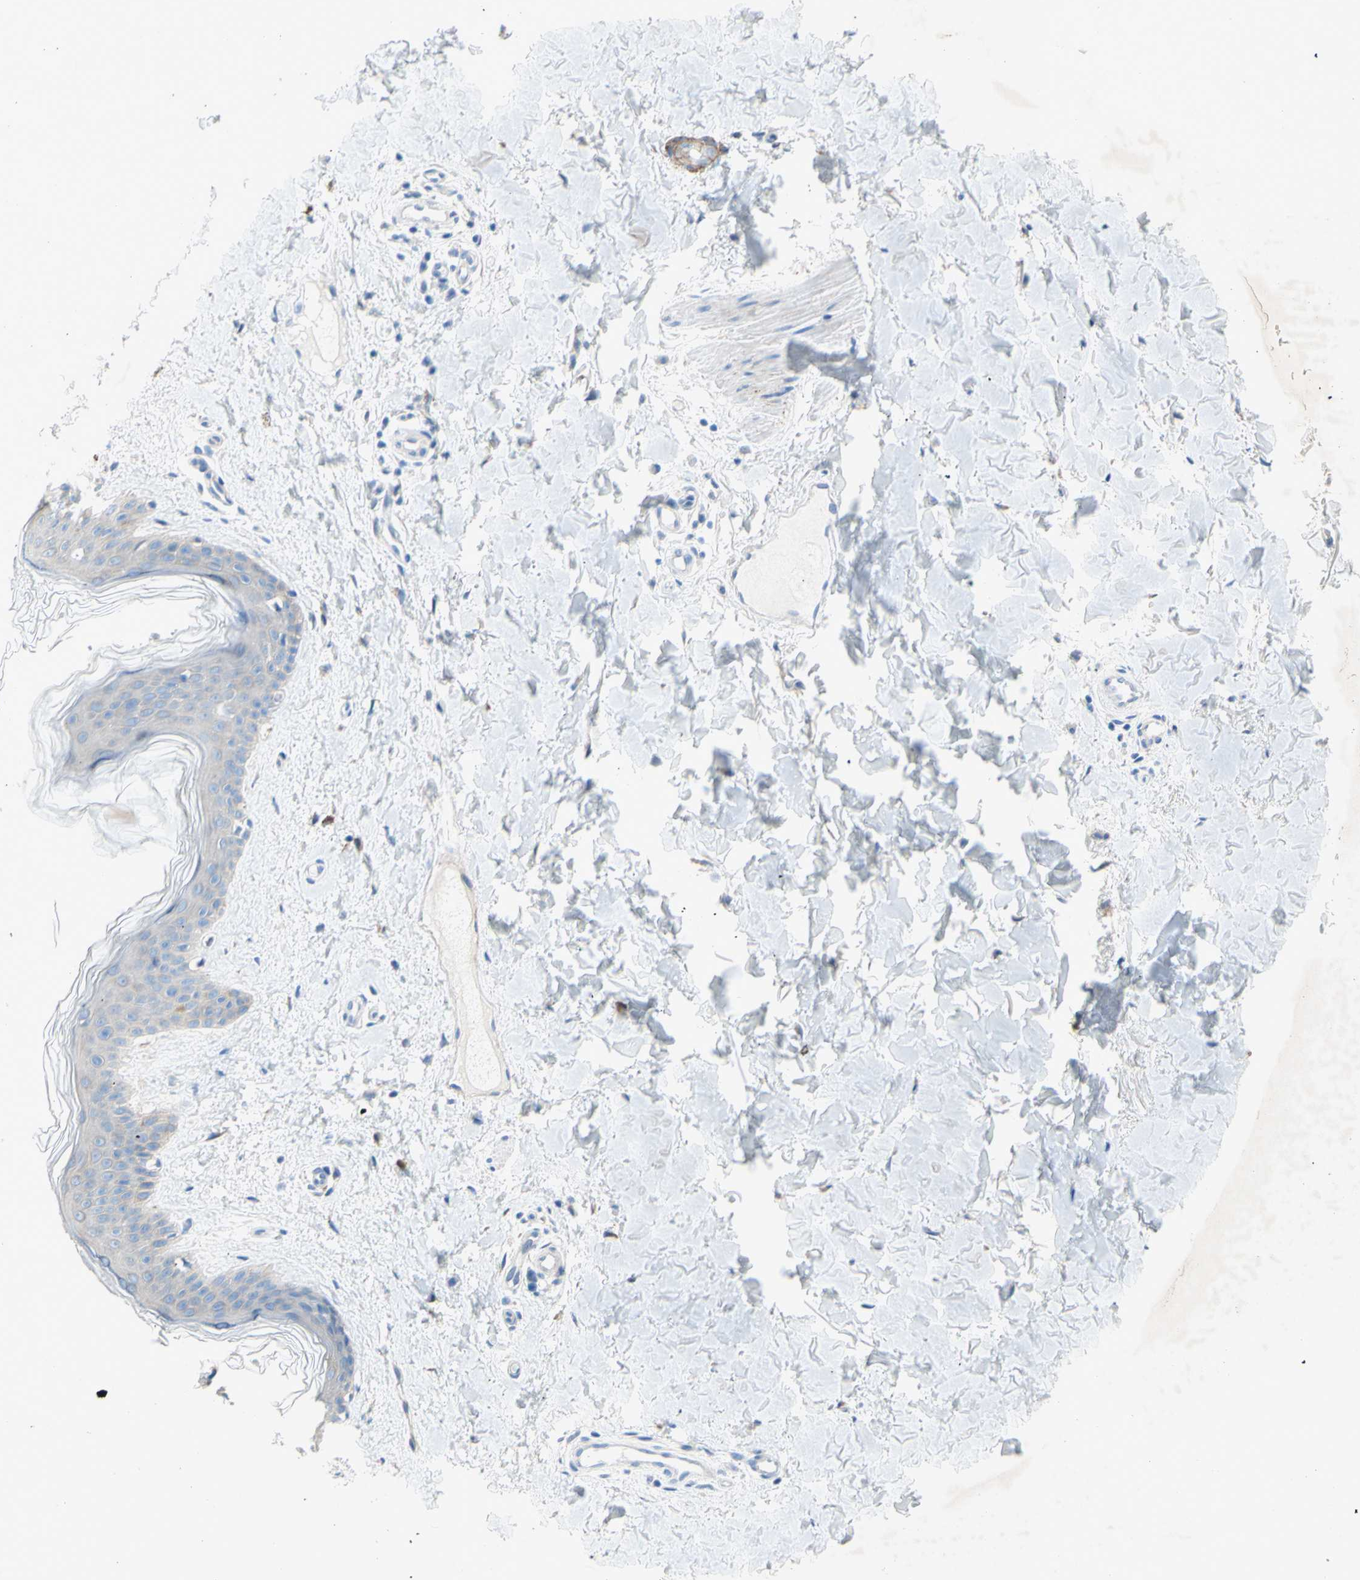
{"staining": {"intensity": "weak", "quantity": "25%-75%", "location": "cytoplasmic/membranous"}, "tissue": "skin", "cell_type": "Fibroblasts", "image_type": "normal", "snomed": [{"axis": "morphology", "description": "Normal tissue, NOS"}, {"axis": "topography", "description": "Skin"}], "caption": "An image of human skin stained for a protein demonstrates weak cytoplasmic/membranous brown staining in fibroblasts.", "gene": "TMIGD2", "patient": {"sex": "female", "age": 41}}